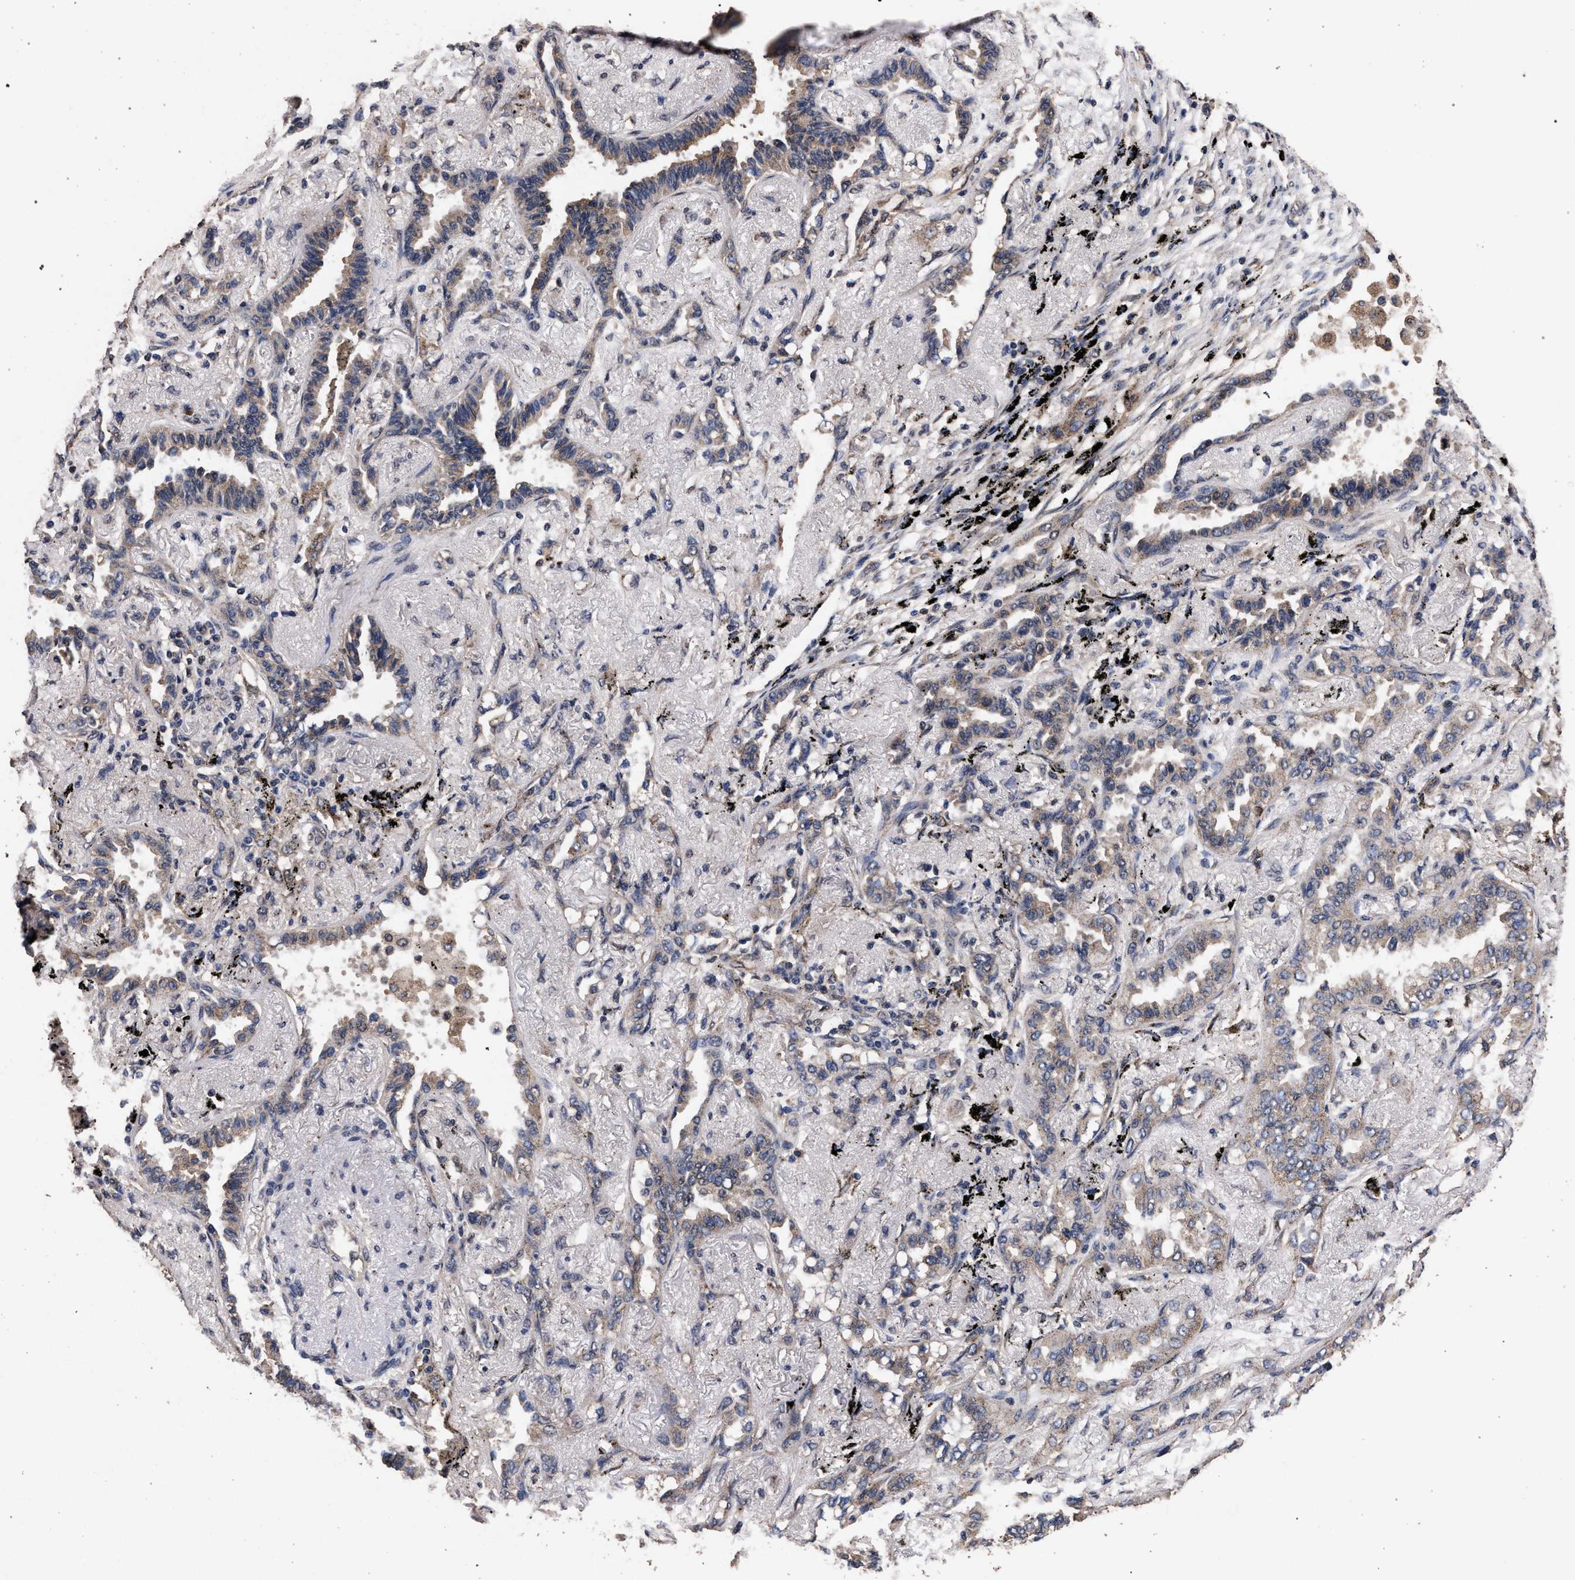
{"staining": {"intensity": "weak", "quantity": "25%-75%", "location": "cytoplasmic/membranous"}, "tissue": "lung cancer", "cell_type": "Tumor cells", "image_type": "cancer", "snomed": [{"axis": "morphology", "description": "Adenocarcinoma, NOS"}, {"axis": "topography", "description": "Lung"}], "caption": "Human lung cancer stained with a protein marker shows weak staining in tumor cells.", "gene": "ACOX1", "patient": {"sex": "male", "age": 59}}